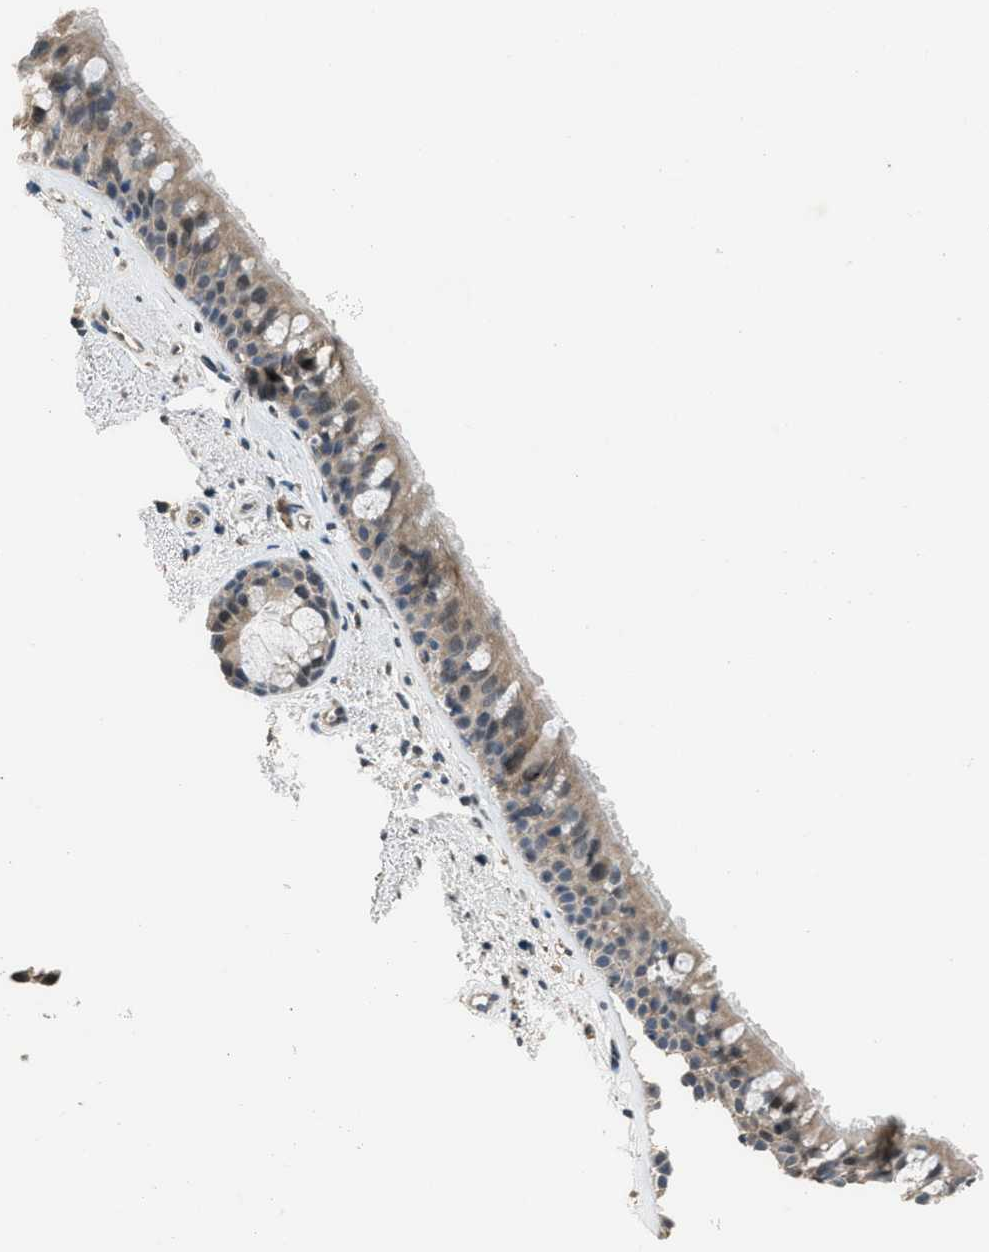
{"staining": {"intensity": "moderate", "quantity": ">75%", "location": "cytoplasmic/membranous"}, "tissue": "bronchus", "cell_type": "Respiratory epithelial cells", "image_type": "normal", "snomed": [{"axis": "morphology", "description": "Normal tissue, NOS"}, {"axis": "topography", "description": "Bronchus"}], "caption": "Immunohistochemical staining of unremarkable human bronchus shows medium levels of moderate cytoplasmic/membranous staining in approximately >75% of respiratory epithelial cells.", "gene": "NAT1", "patient": {"sex": "female", "age": 54}}